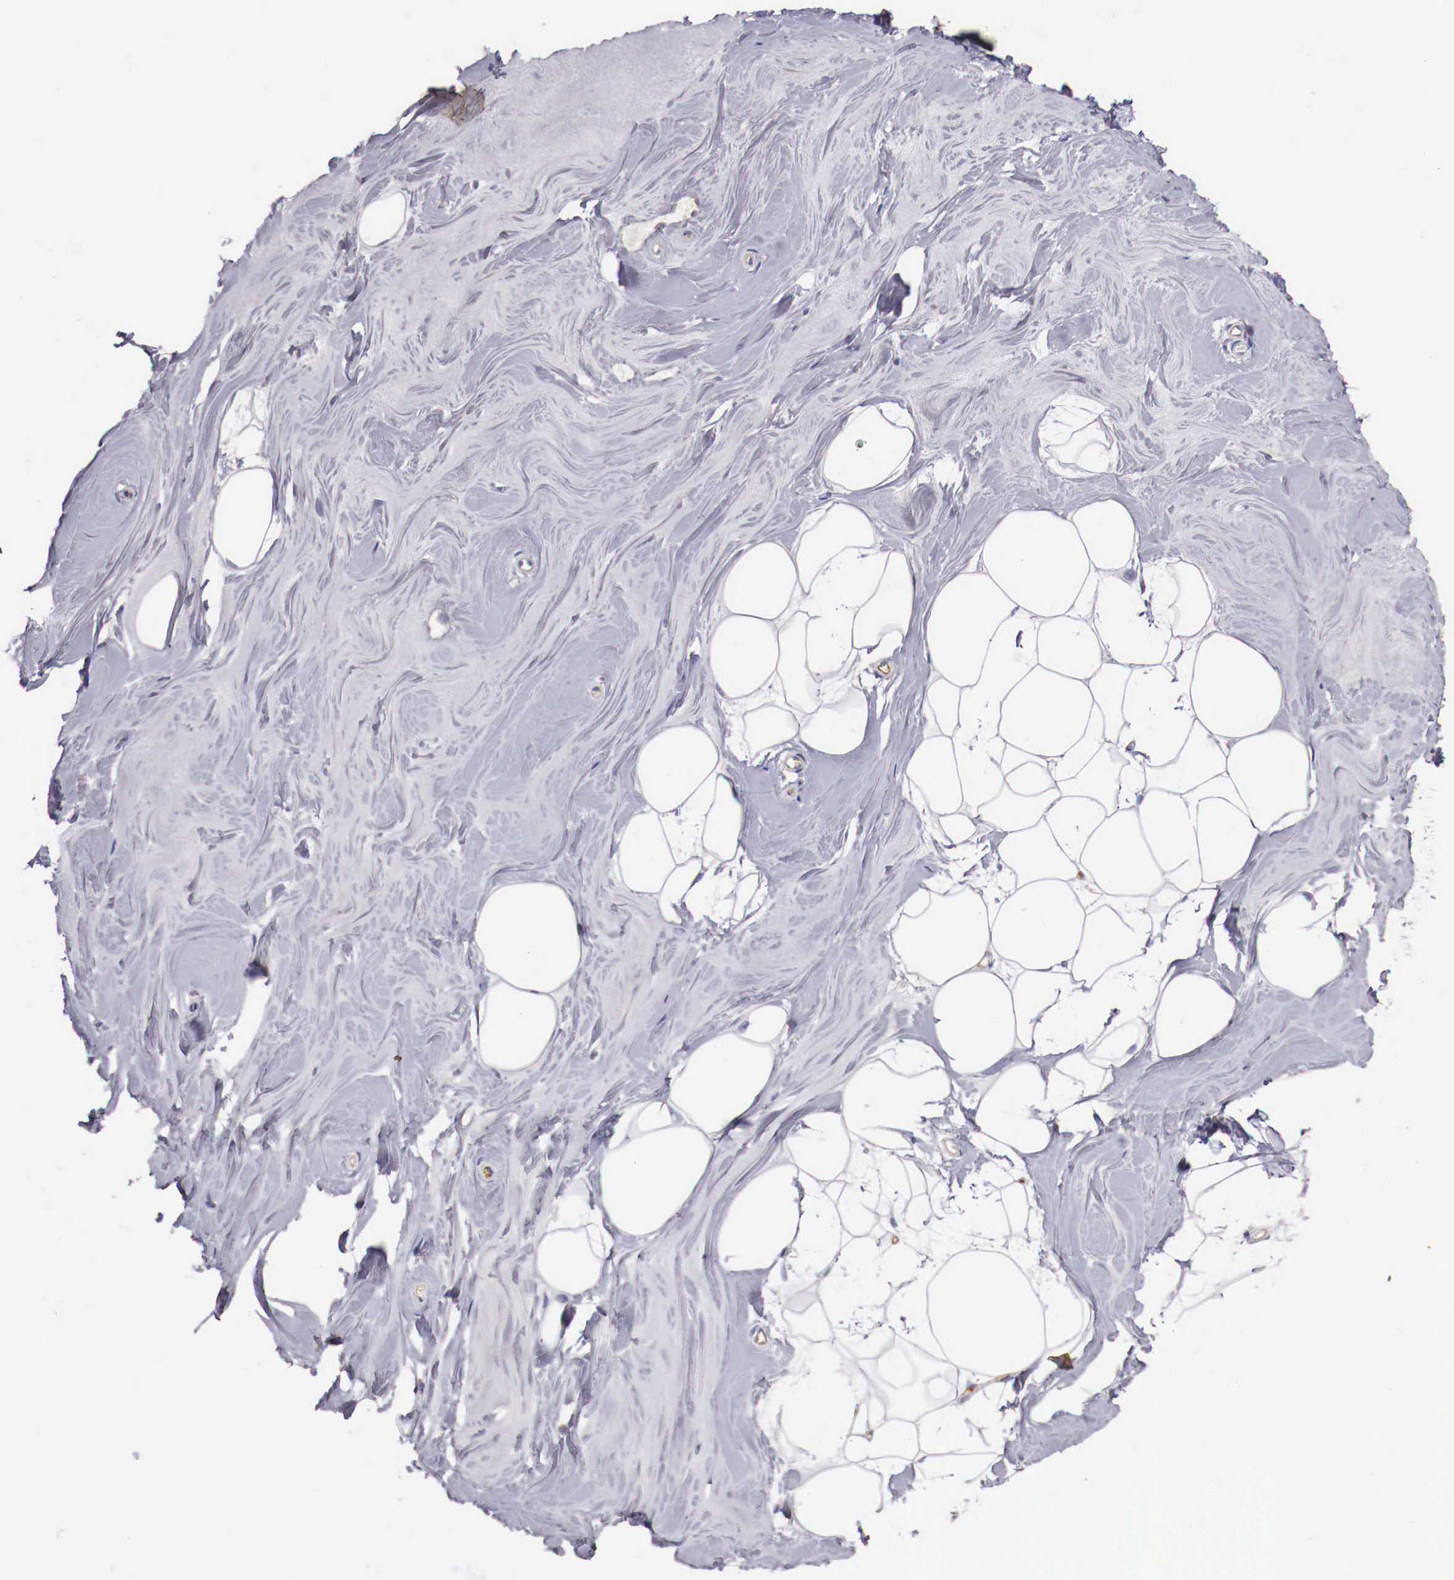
{"staining": {"intensity": "negative", "quantity": "none", "location": "none"}, "tissue": "adipose tissue", "cell_type": "Adipocytes", "image_type": "normal", "snomed": [{"axis": "morphology", "description": "Normal tissue, NOS"}, {"axis": "topography", "description": "Breast"}], "caption": "Adipocytes are negative for protein expression in benign human adipose tissue. Brightfield microscopy of immunohistochemistry (IHC) stained with DAB (brown) and hematoxylin (blue), captured at high magnification.", "gene": "PITPNA", "patient": {"sex": "female", "age": 44}}